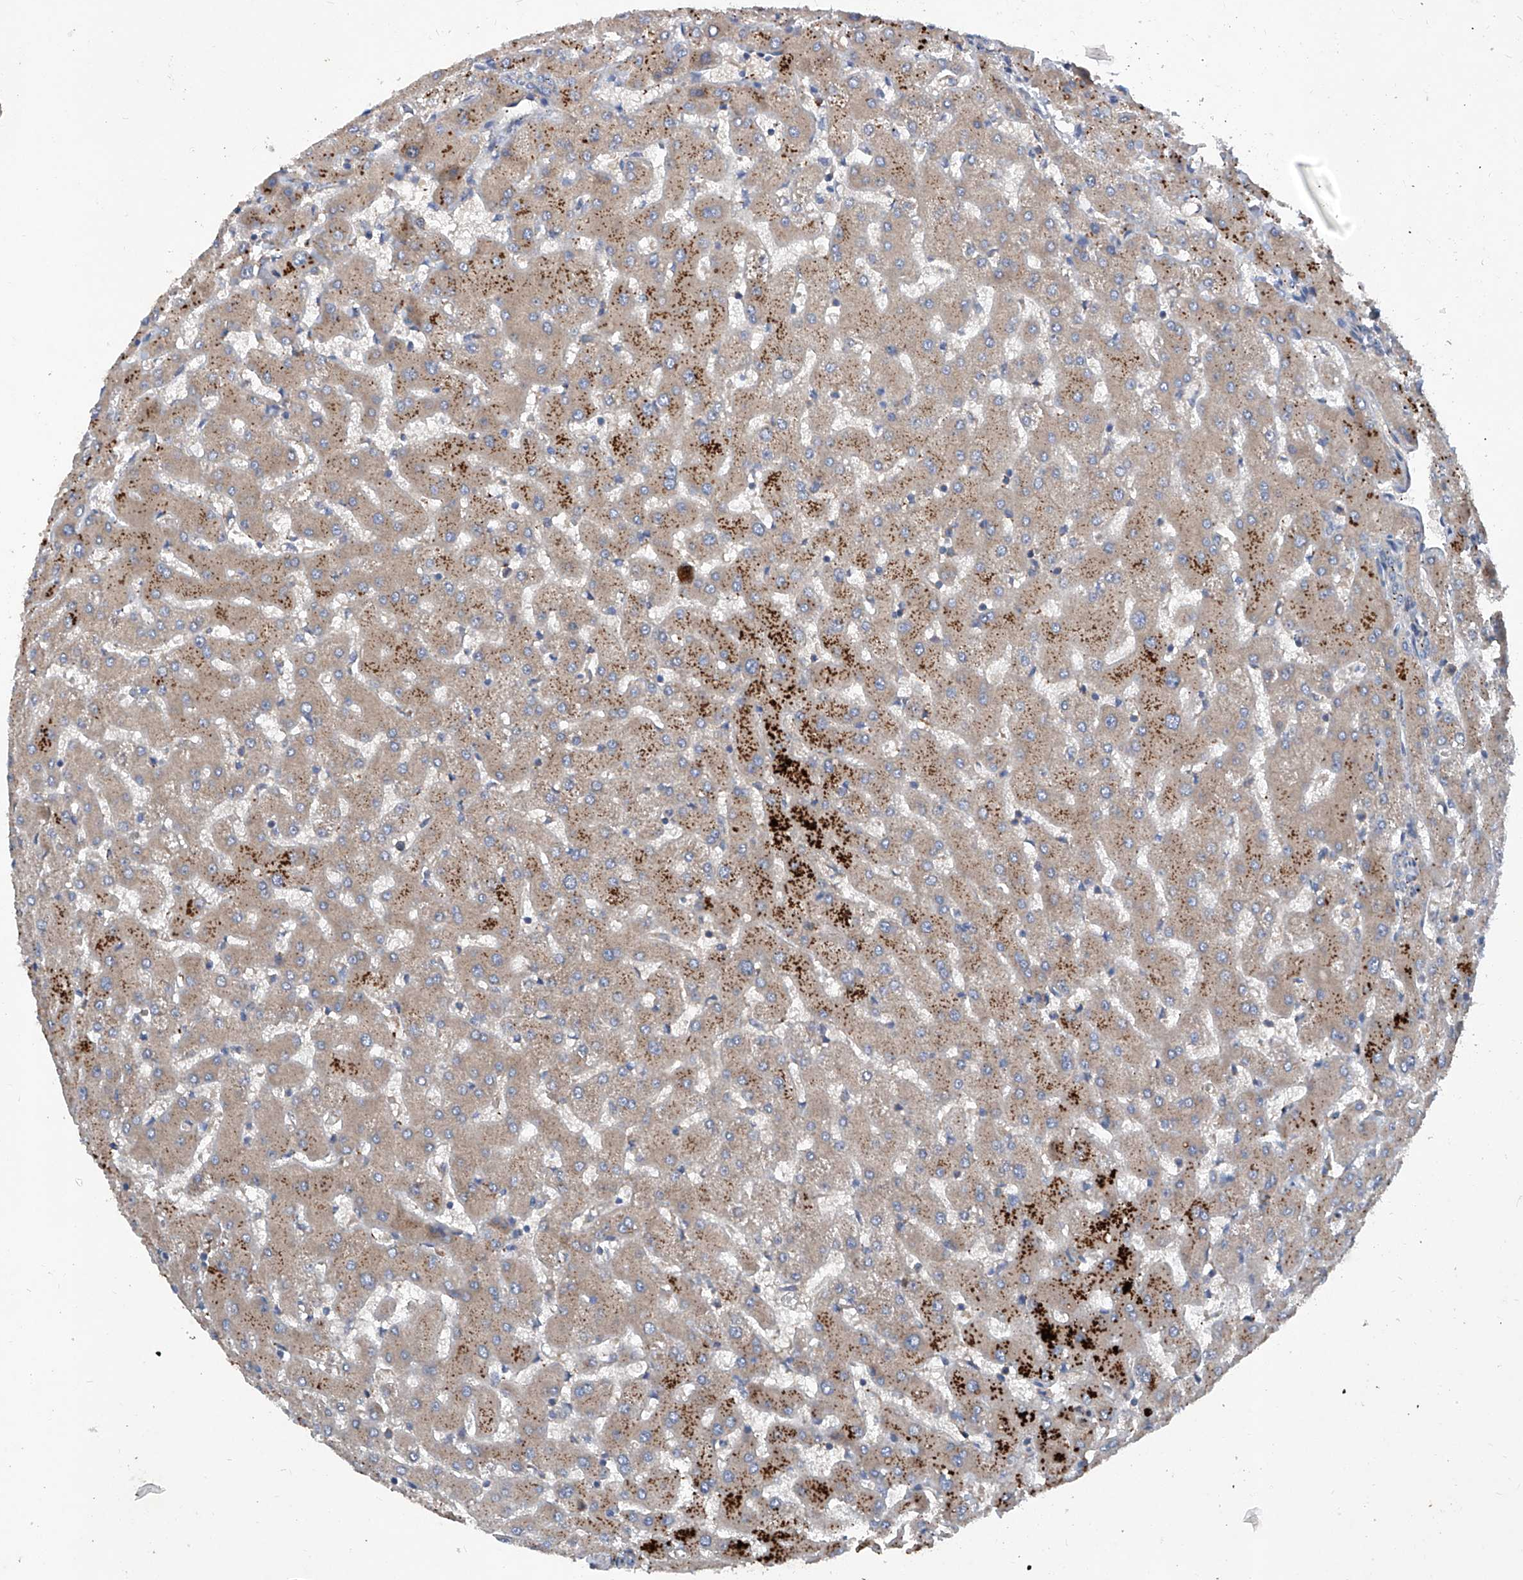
{"staining": {"intensity": "negative", "quantity": "none", "location": "none"}, "tissue": "liver", "cell_type": "Cholangiocytes", "image_type": "normal", "snomed": [{"axis": "morphology", "description": "Normal tissue, NOS"}, {"axis": "topography", "description": "Liver"}], "caption": "Immunohistochemical staining of normal human liver shows no significant staining in cholangiocytes. (Stains: DAB (3,3'-diaminobenzidine) immunohistochemistry (IHC) with hematoxylin counter stain, Microscopy: brightfield microscopy at high magnification).", "gene": "ASCC3", "patient": {"sex": "female", "age": 63}}